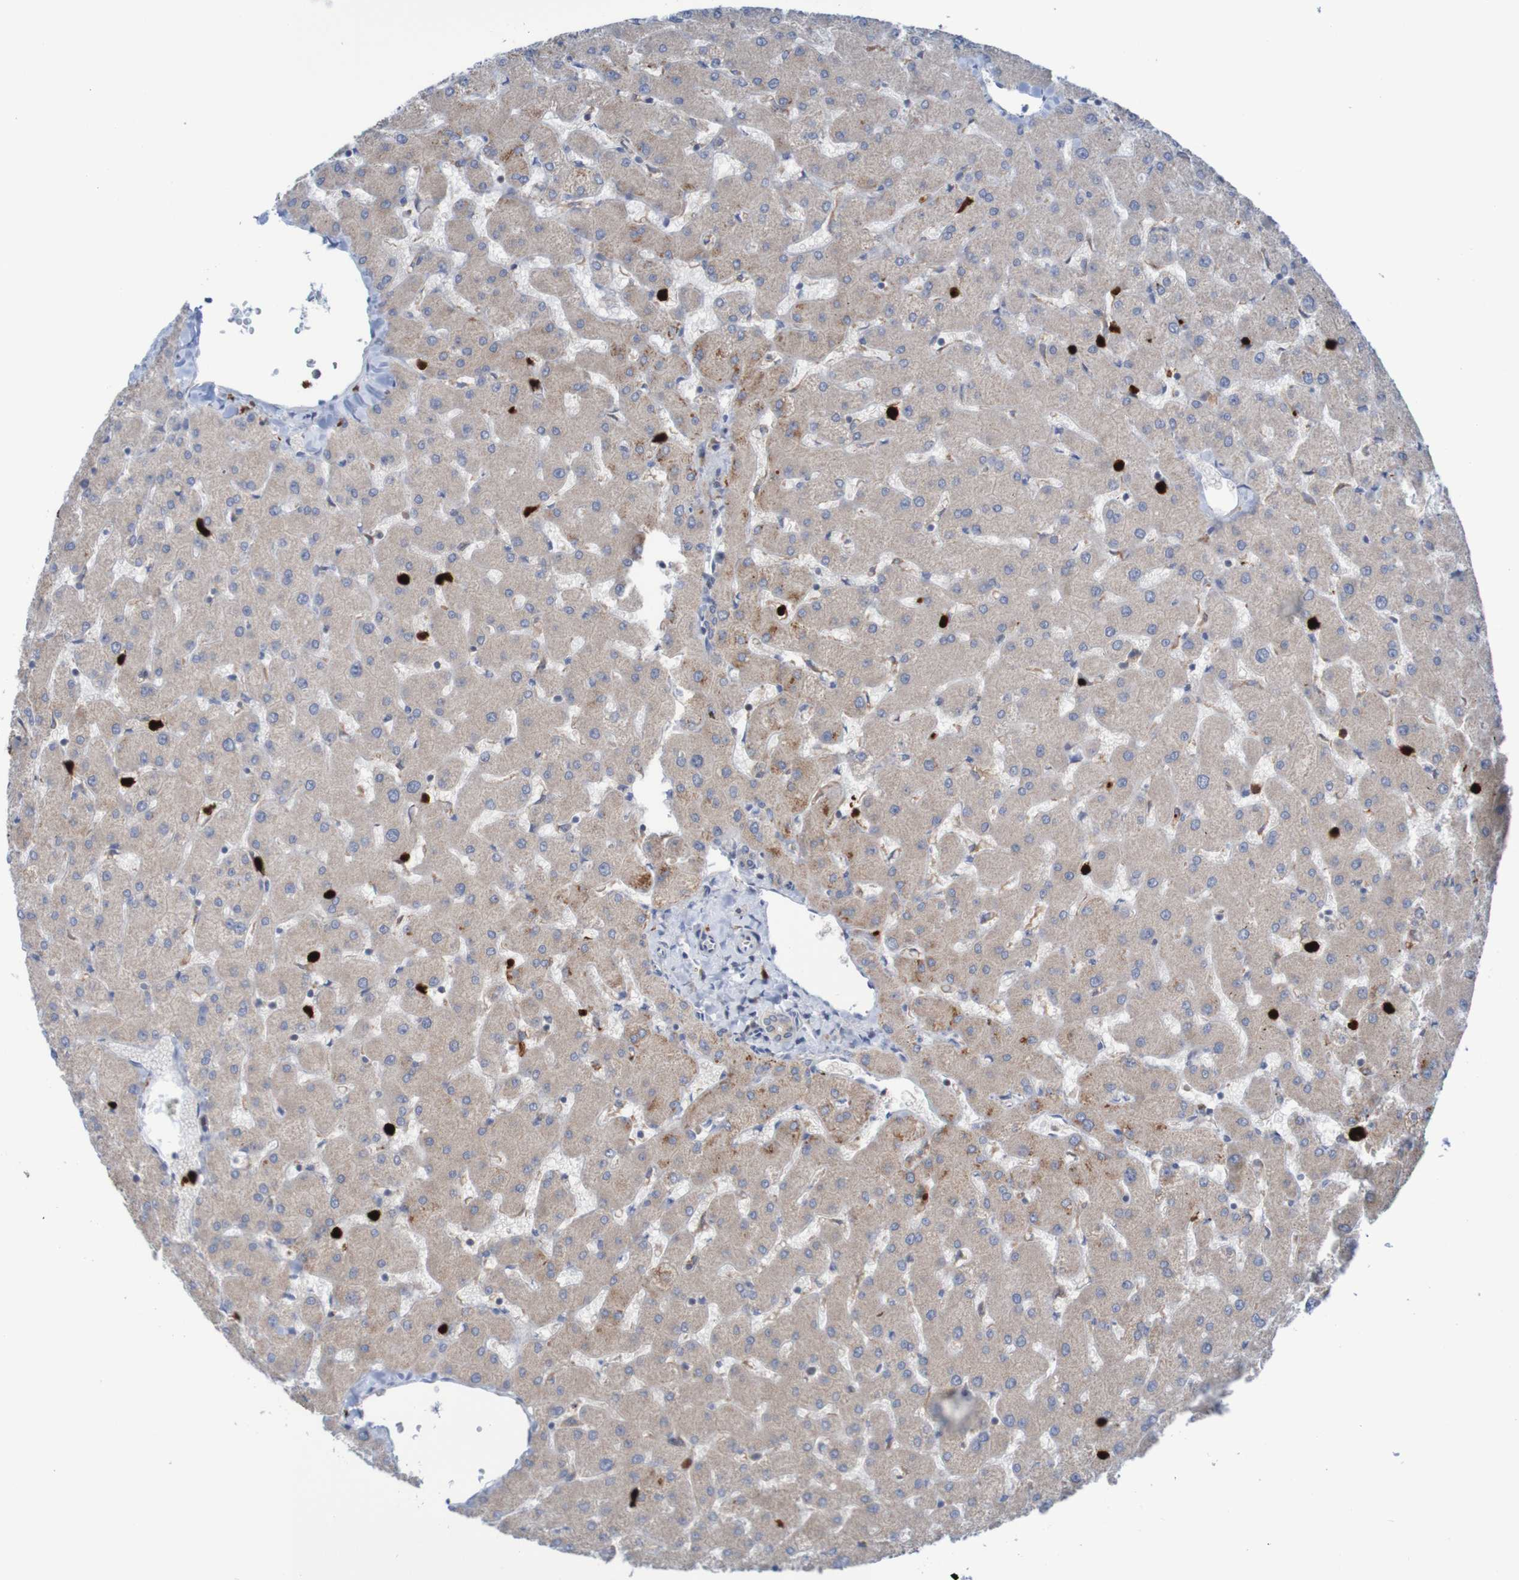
{"staining": {"intensity": "weak", "quantity": ">75%", "location": "cytoplasmic/membranous"}, "tissue": "liver", "cell_type": "Cholangiocytes", "image_type": "normal", "snomed": [{"axis": "morphology", "description": "Normal tissue, NOS"}, {"axis": "topography", "description": "Liver"}], "caption": "Approximately >75% of cholangiocytes in normal liver demonstrate weak cytoplasmic/membranous protein positivity as visualized by brown immunohistochemical staining.", "gene": "PARP4", "patient": {"sex": "female", "age": 63}}